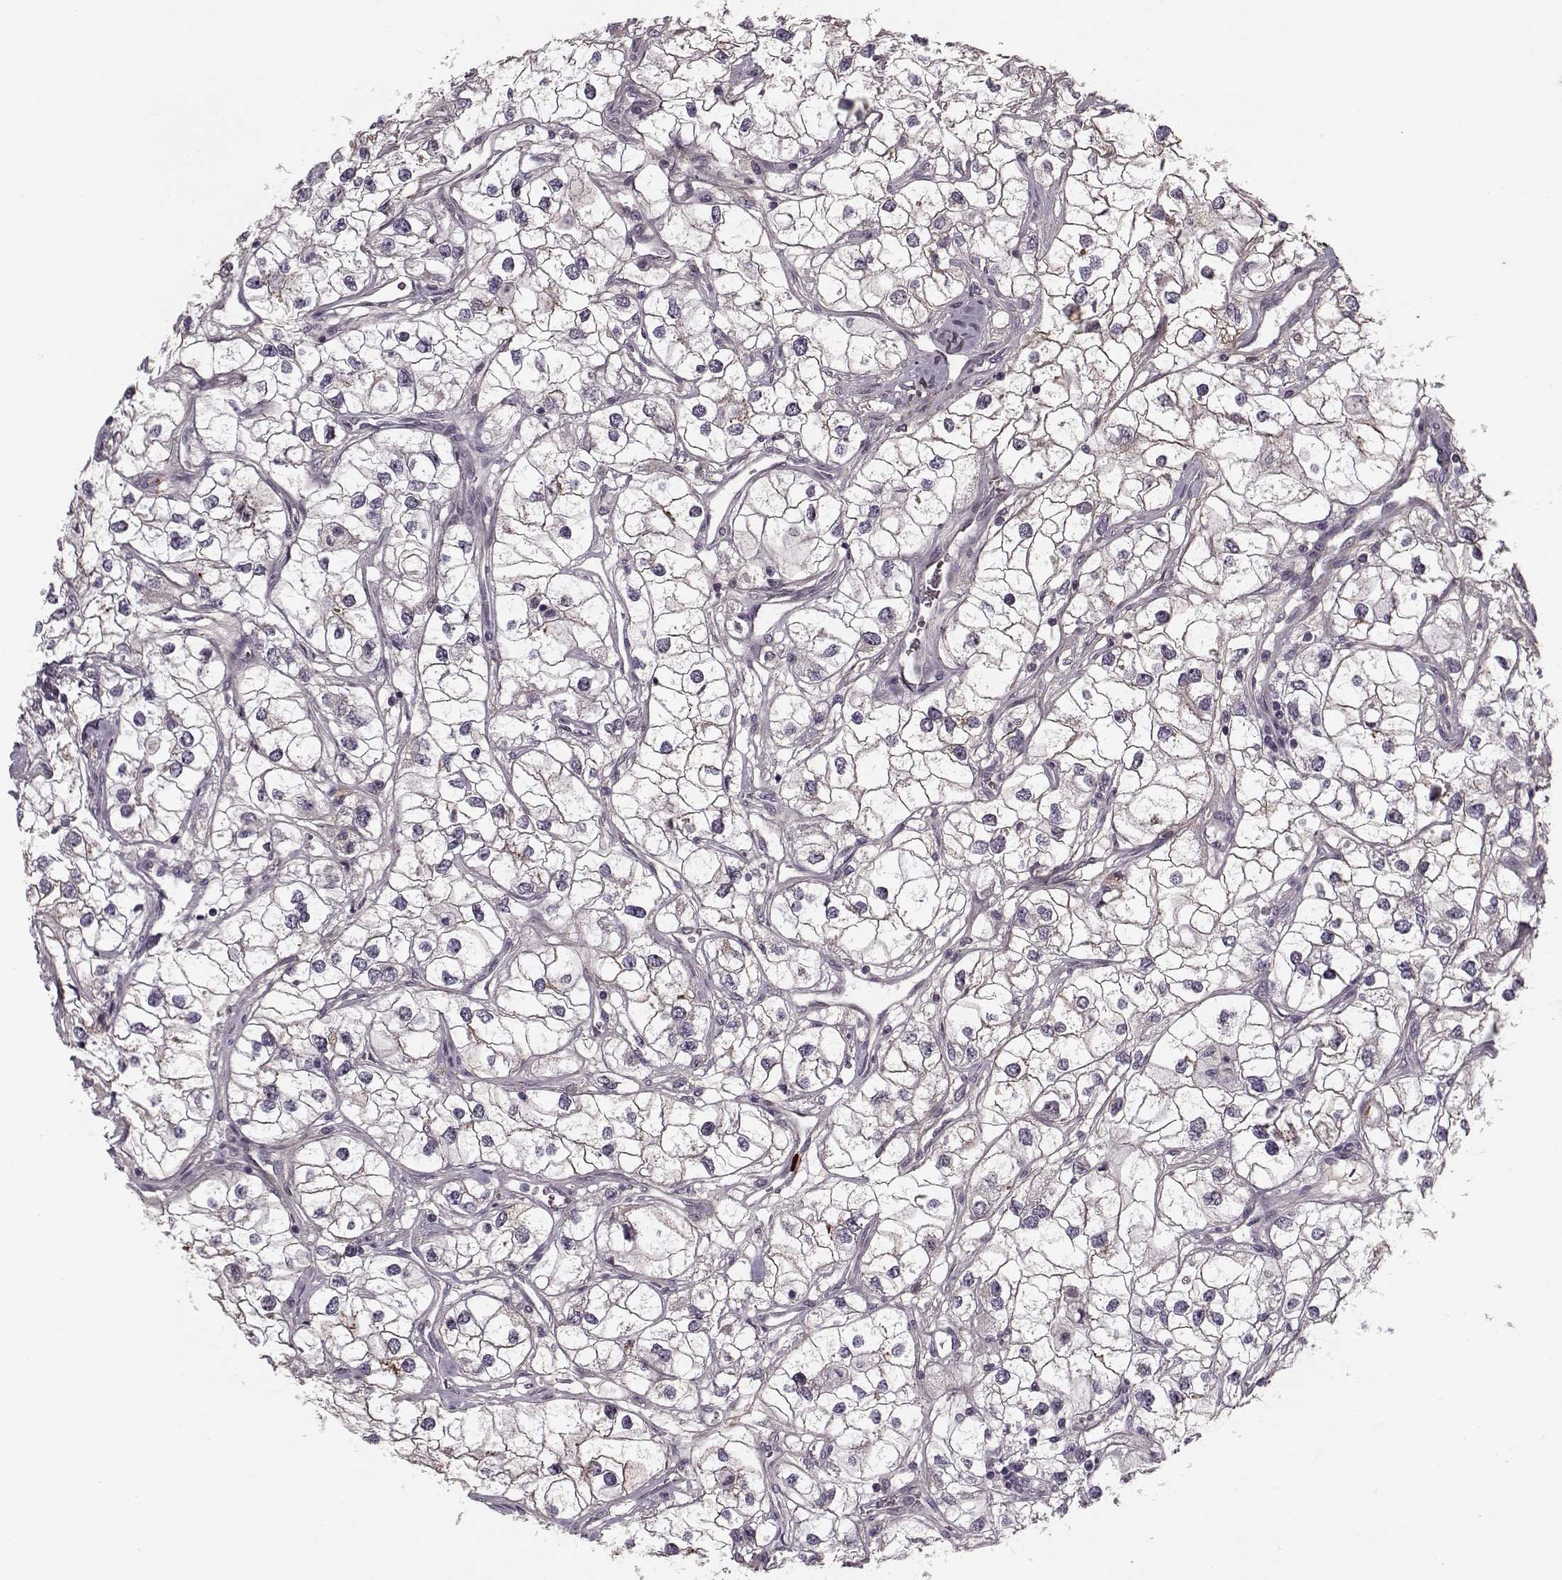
{"staining": {"intensity": "negative", "quantity": "none", "location": "none"}, "tissue": "renal cancer", "cell_type": "Tumor cells", "image_type": "cancer", "snomed": [{"axis": "morphology", "description": "Adenocarcinoma, NOS"}, {"axis": "topography", "description": "Kidney"}], "caption": "Tumor cells are negative for protein expression in human adenocarcinoma (renal).", "gene": "DNAI3", "patient": {"sex": "male", "age": 59}}